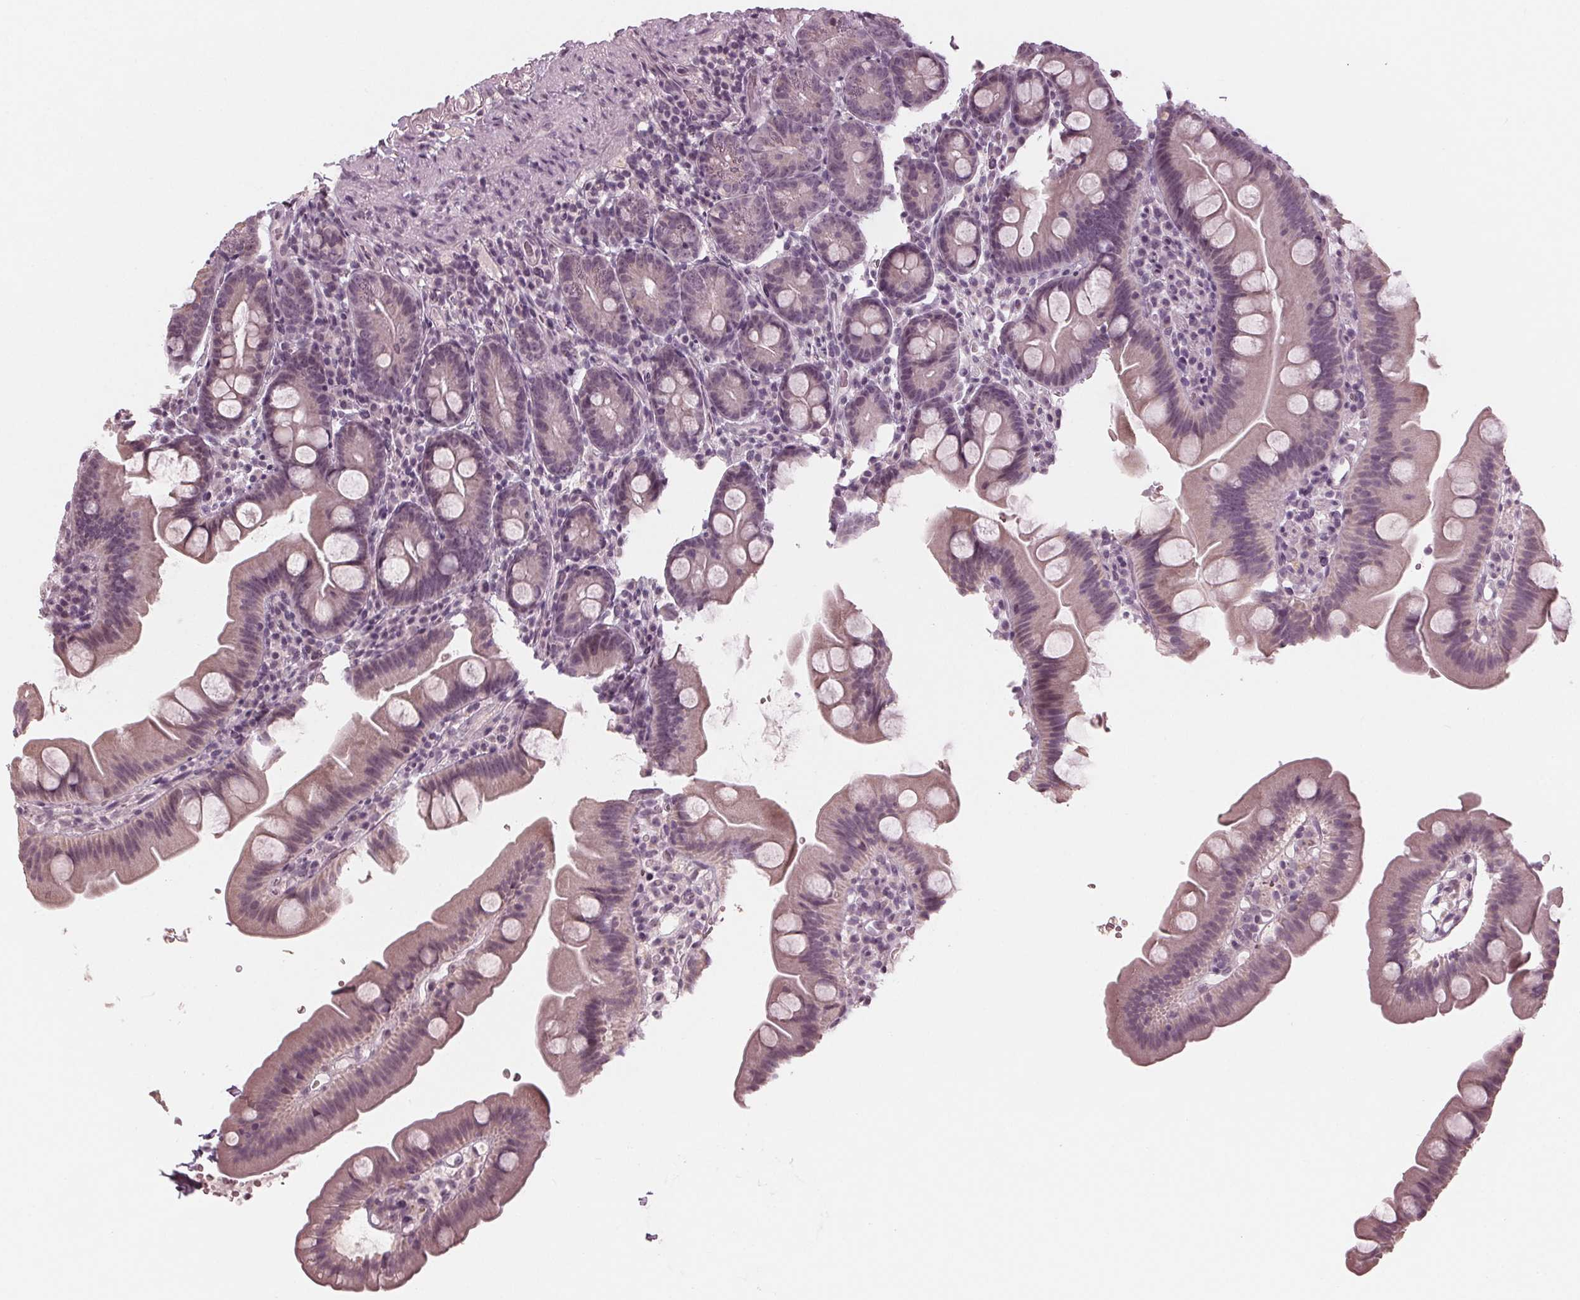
{"staining": {"intensity": "negative", "quantity": "none", "location": "none"}, "tissue": "small intestine", "cell_type": "Glandular cells", "image_type": "normal", "snomed": [{"axis": "morphology", "description": "Normal tissue, NOS"}, {"axis": "topography", "description": "Small intestine"}], "caption": "Image shows no significant protein staining in glandular cells of unremarkable small intestine.", "gene": "ADPRHL1", "patient": {"sex": "female", "age": 68}}